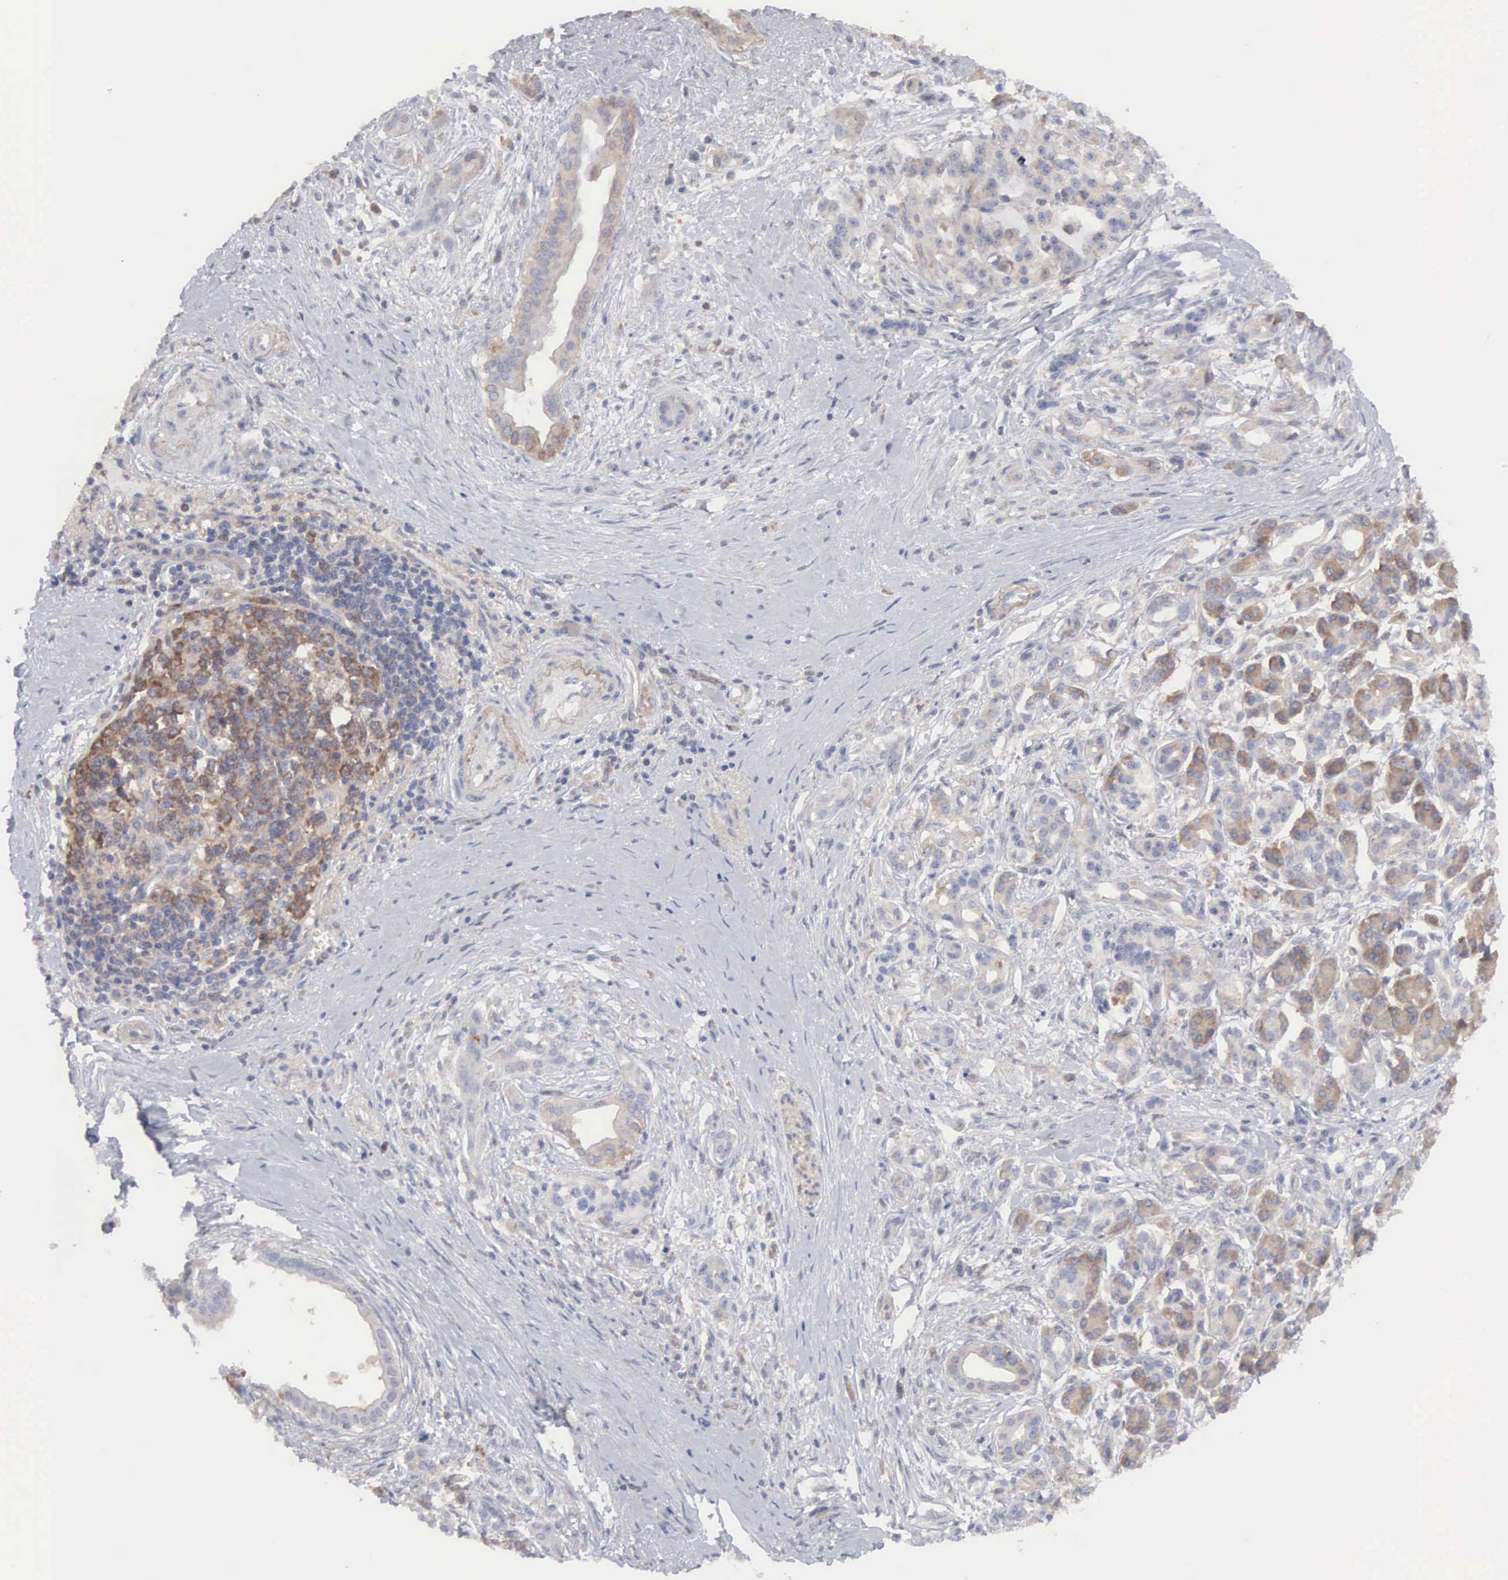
{"staining": {"intensity": "weak", "quantity": "25%-75%", "location": "cytoplasmic/membranous"}, "tissue": "pancreatic cancer", "cell_type": "Tumor cells", "image_type": "cancer", "snomed": [{"axis": "morphology", "description": "Adenocarcinoma, NOS"}, {"axis": "topography", "description": "Pancreas"}], "caption": "Immunohistochemical staining of pancreatic cancer (adenocarcinoma) displays low levels of weak cytoplasmic/membranous protein expression in about 25%-75% of tumor cells.", "gene": "MTHFD1", "patient": {"sex": "male", "age": 59}}